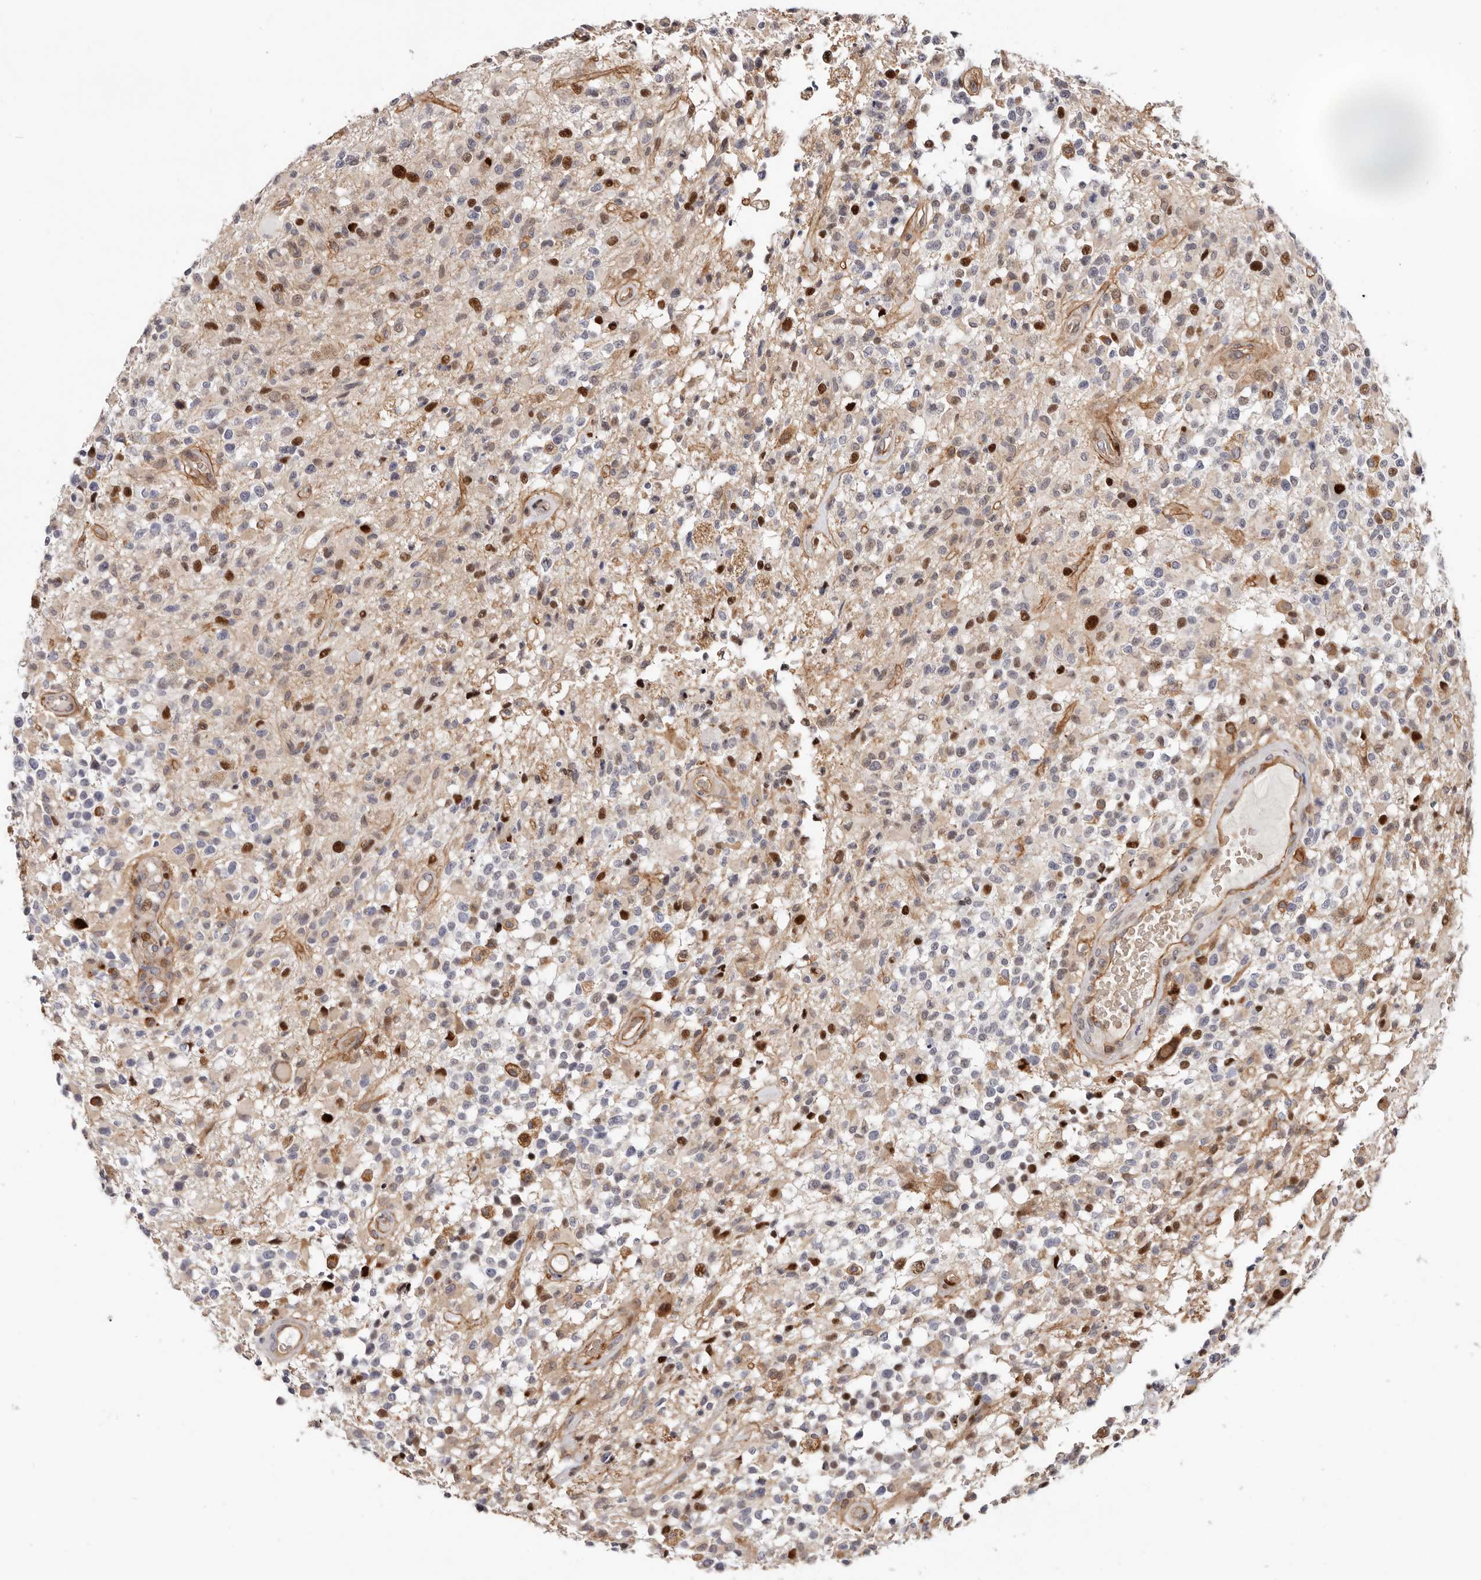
{"staining": {"intensity": "strong", "quantity": "<25%", "location": "nuclear"}, "tissue": "glioma", "cell_type": "Tumor cells", "image_type": "cancer", "snomed": [{"axis": "morphology", "description": "Glioma, malignant, High grade"}, {"axis": "morphology", "description": "Glioblastoma, NOS"}, {"axis": "topography", "description": "Brain"}], "caption": "A micrograph showing strong nuclear staining in approximately <25% of tumor cells in glioblastoma, as visualized by brown immunohistochemical staining.", "gene": "EPHX3", "patient": {"sex": "male", "age": 60}}